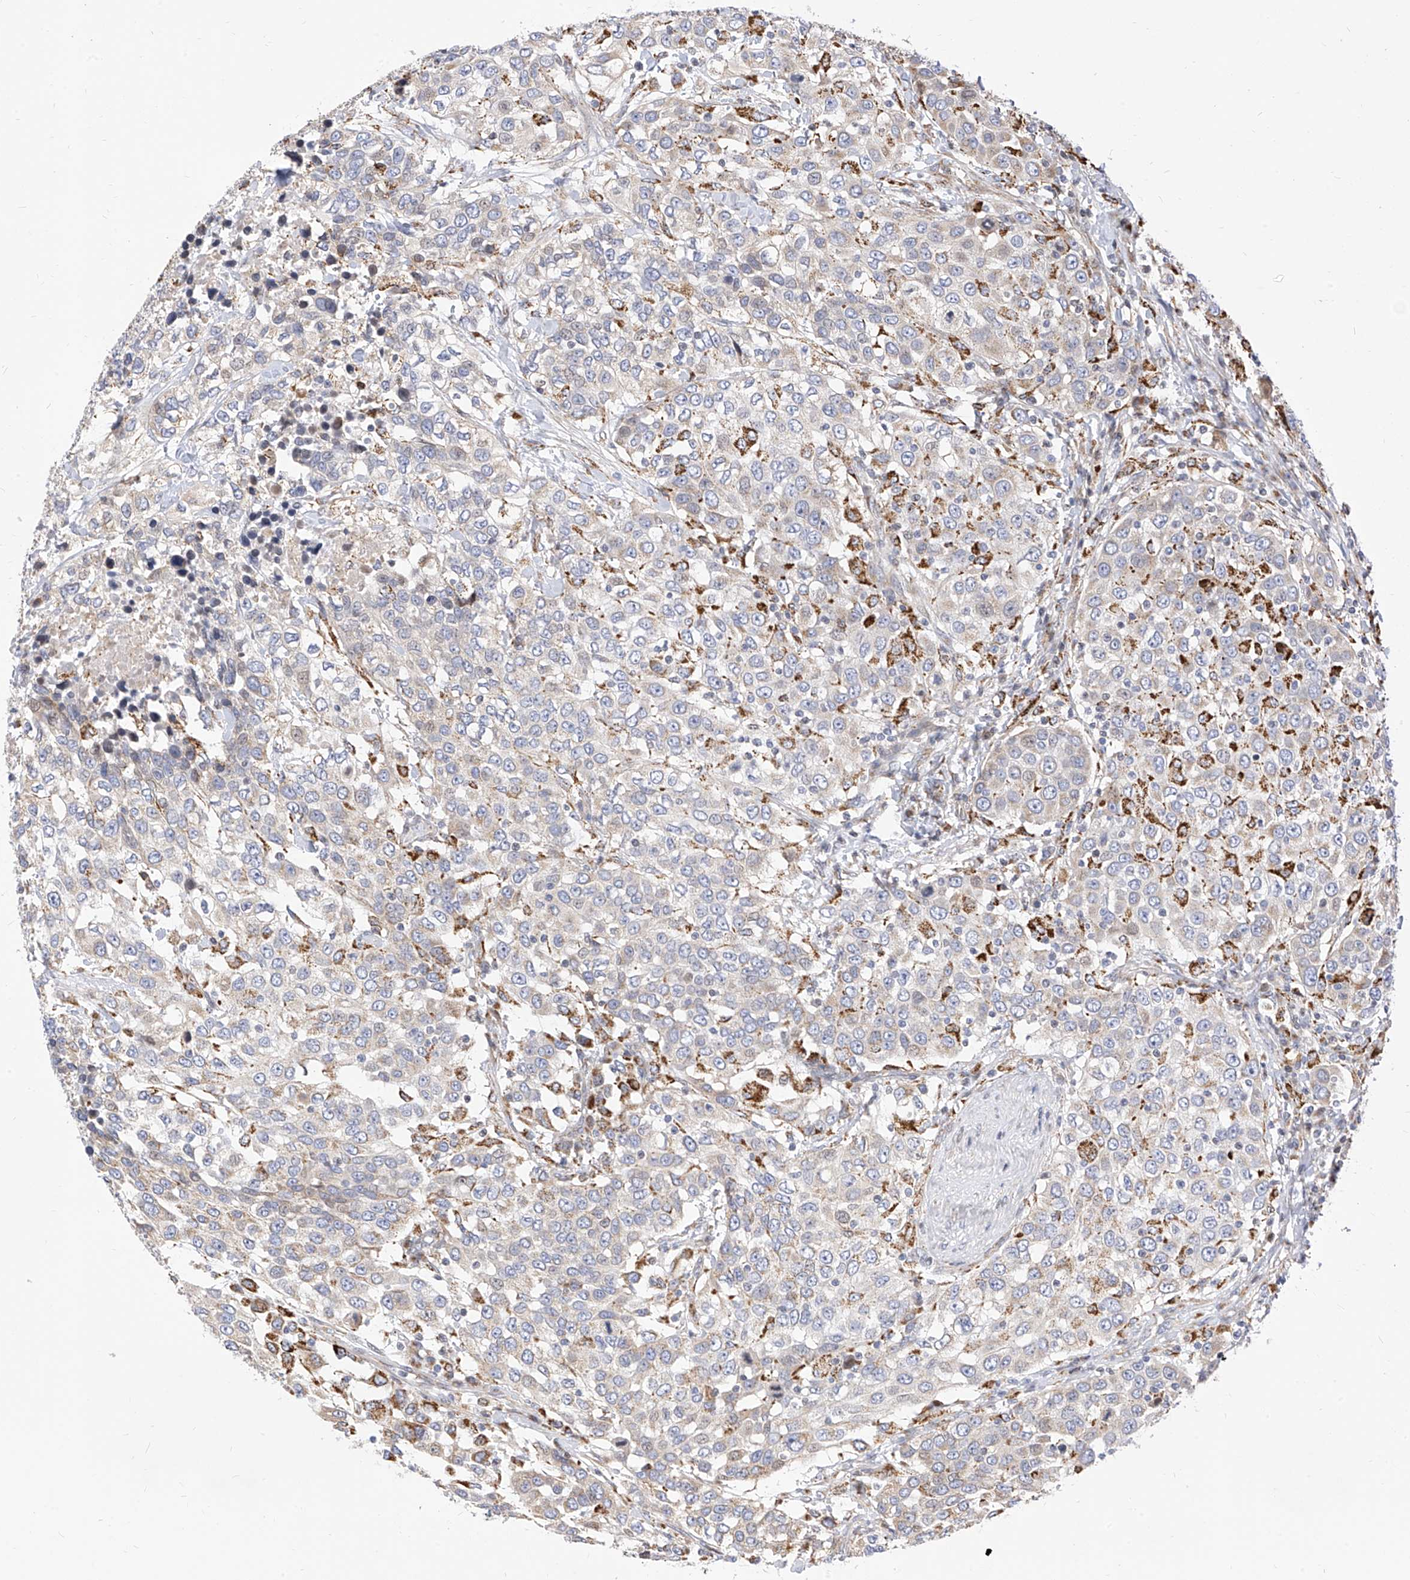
{"staining": {"intensity": "weak", "quantity": "25%-75%", "location": "cytoplasmic/membranous"}, "tissue": "urothelial cancer", "cell_type": "Tumor cells", "image_type": "cancer", "snomed": [{"axis": "morphology", "description": "Urothelial carcinoma, High grade"}, {"axis": "topography", "description": "Urinary bladder"}], "caption": "Weak cytoplasmic/membranous protein positivity is appreciated in approximately 25%-75% of tumor cells in urothelial carcinoma (high-grade).", "gene": "TTLL8", "patient": {"sex": "female", "age": 80}}